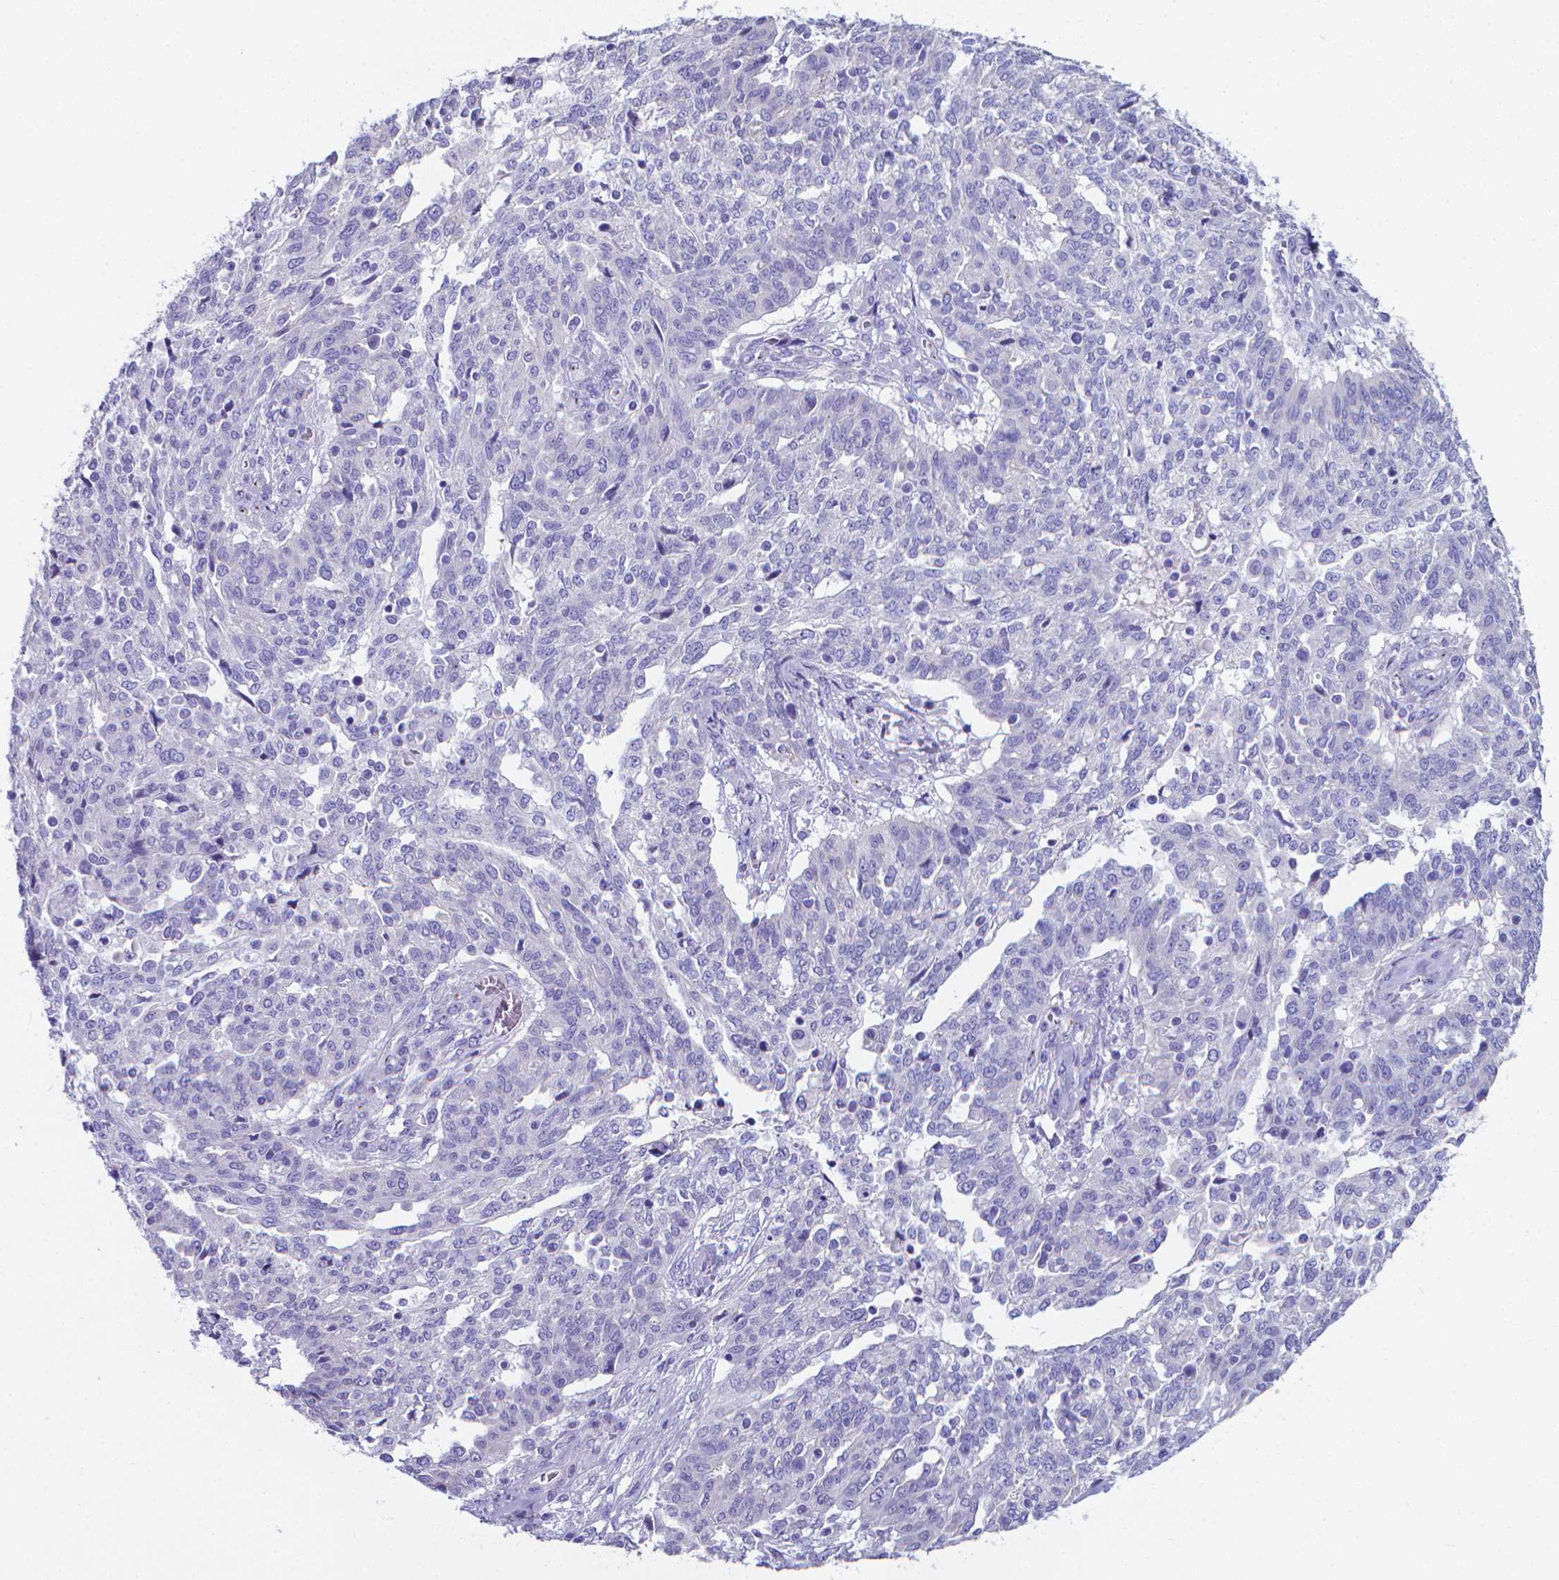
{"staining": {"intensity": "negative", "quantity": "none", "location": "none"}, "tissue": "ovarian cancer", "cell_type": "Tumor cells", "image_type": "cancer", "snomed": [{"axis": "morphology", "description": "Cystadenocarcinoma, serous, NOS"}, {"axis": "topography", "description": "Ovary"}], "caption": "High magnification brightfield microscopy of ovarian serous cystadenocarcinoma stained with DAB (3,3'-diaminobenzidine) (brown) and counterstained with hematoxylin (blue): tumor cells show no significant positivity. (DAB immunohistochemistry (IHC) with hematoxylin counter stain).", "gene": "LRRC73", "patient": {"sex": "female", "age": 67}}